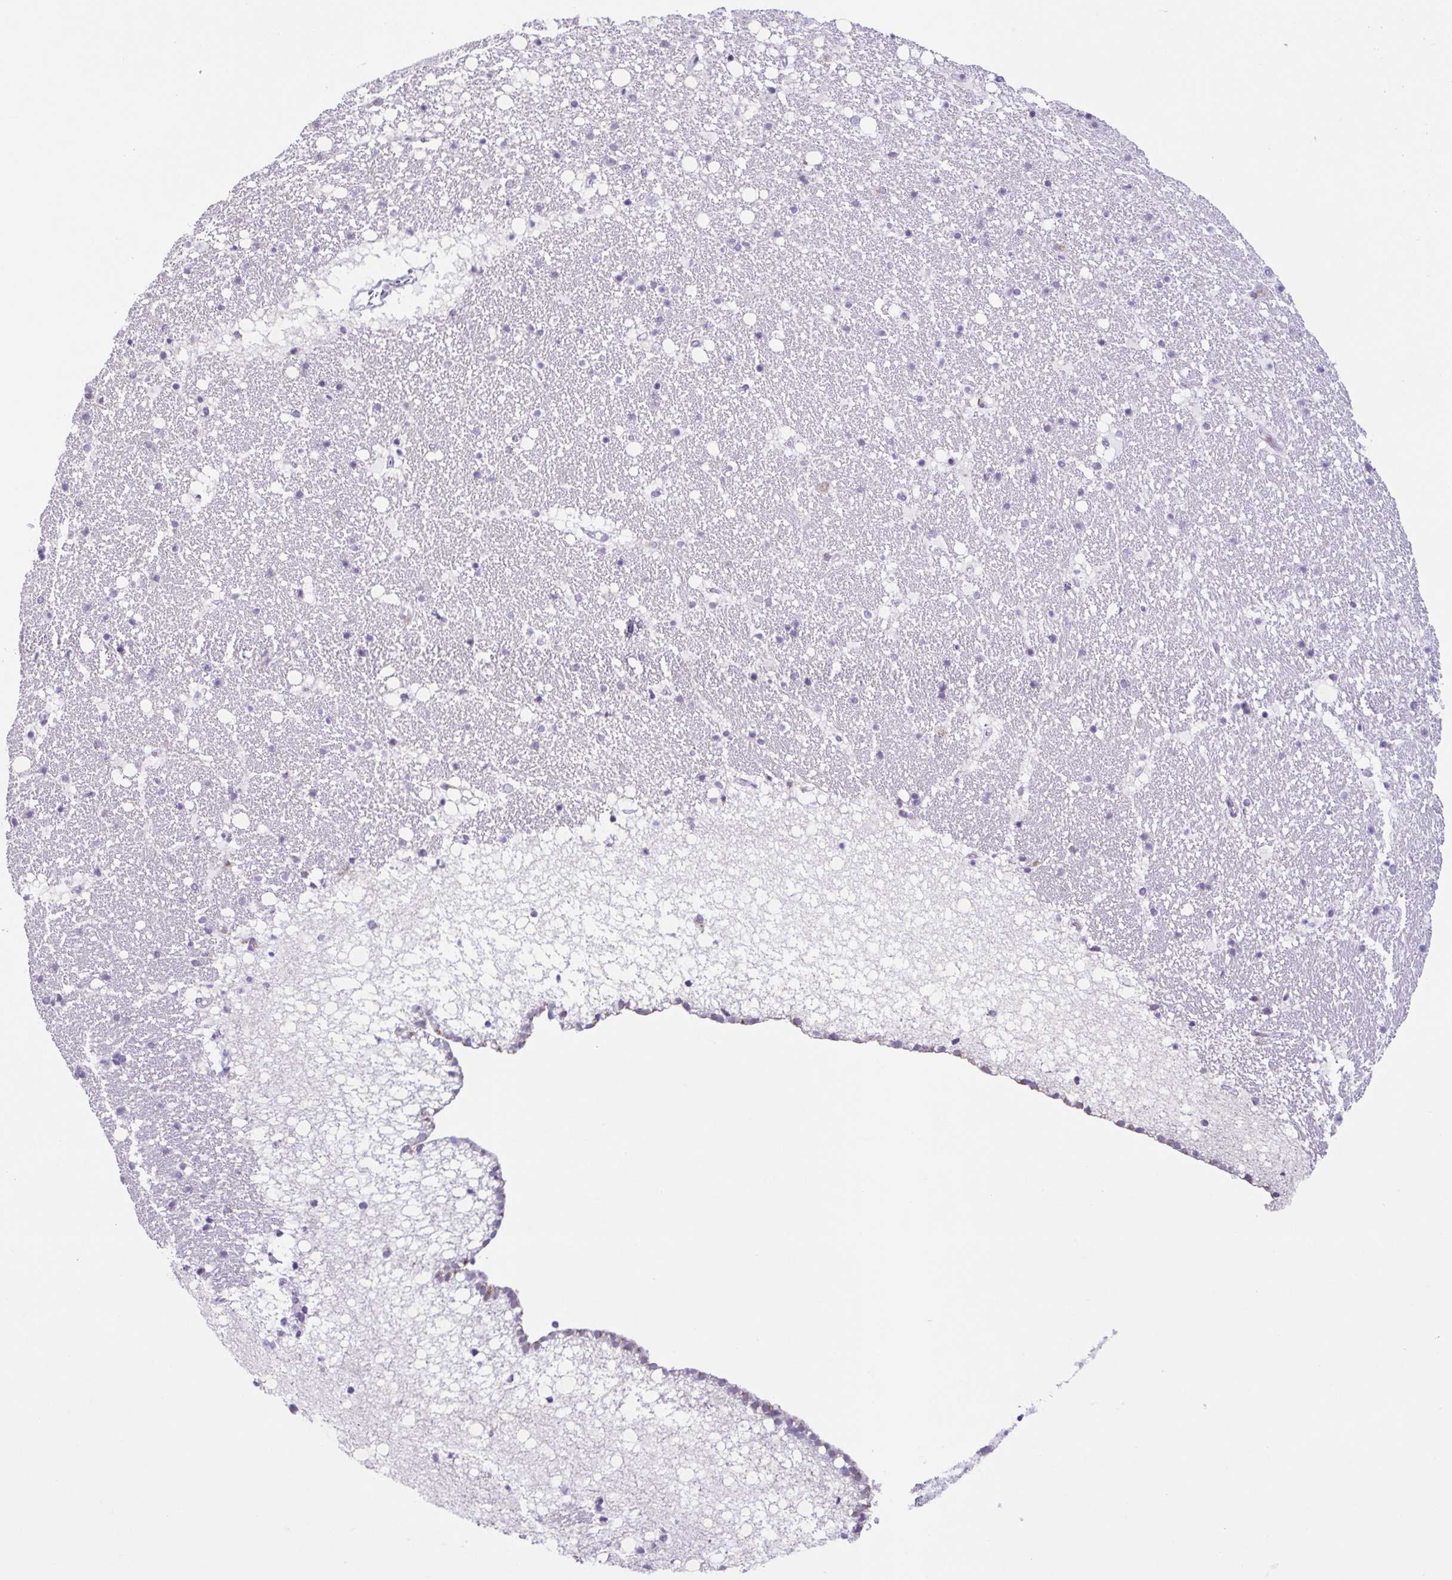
{"staining": {"intensity": "negative", "quantity": "none", "location": "none"}, "tissue": "hippocampus", "cell_type": "Glial cells", "image_type": "normal", "snomed": [{"axis": "morphology", "description": "Normal tissue, NOS"}, {"axis": "topography", "description": "Hippocampus"}], "caption": "Immunohistochemical staining of benign human hippocampus displays no significant expression in glial cells.", "gene": "COL17A1", "patient": {"sex": "female", "age": 42}}